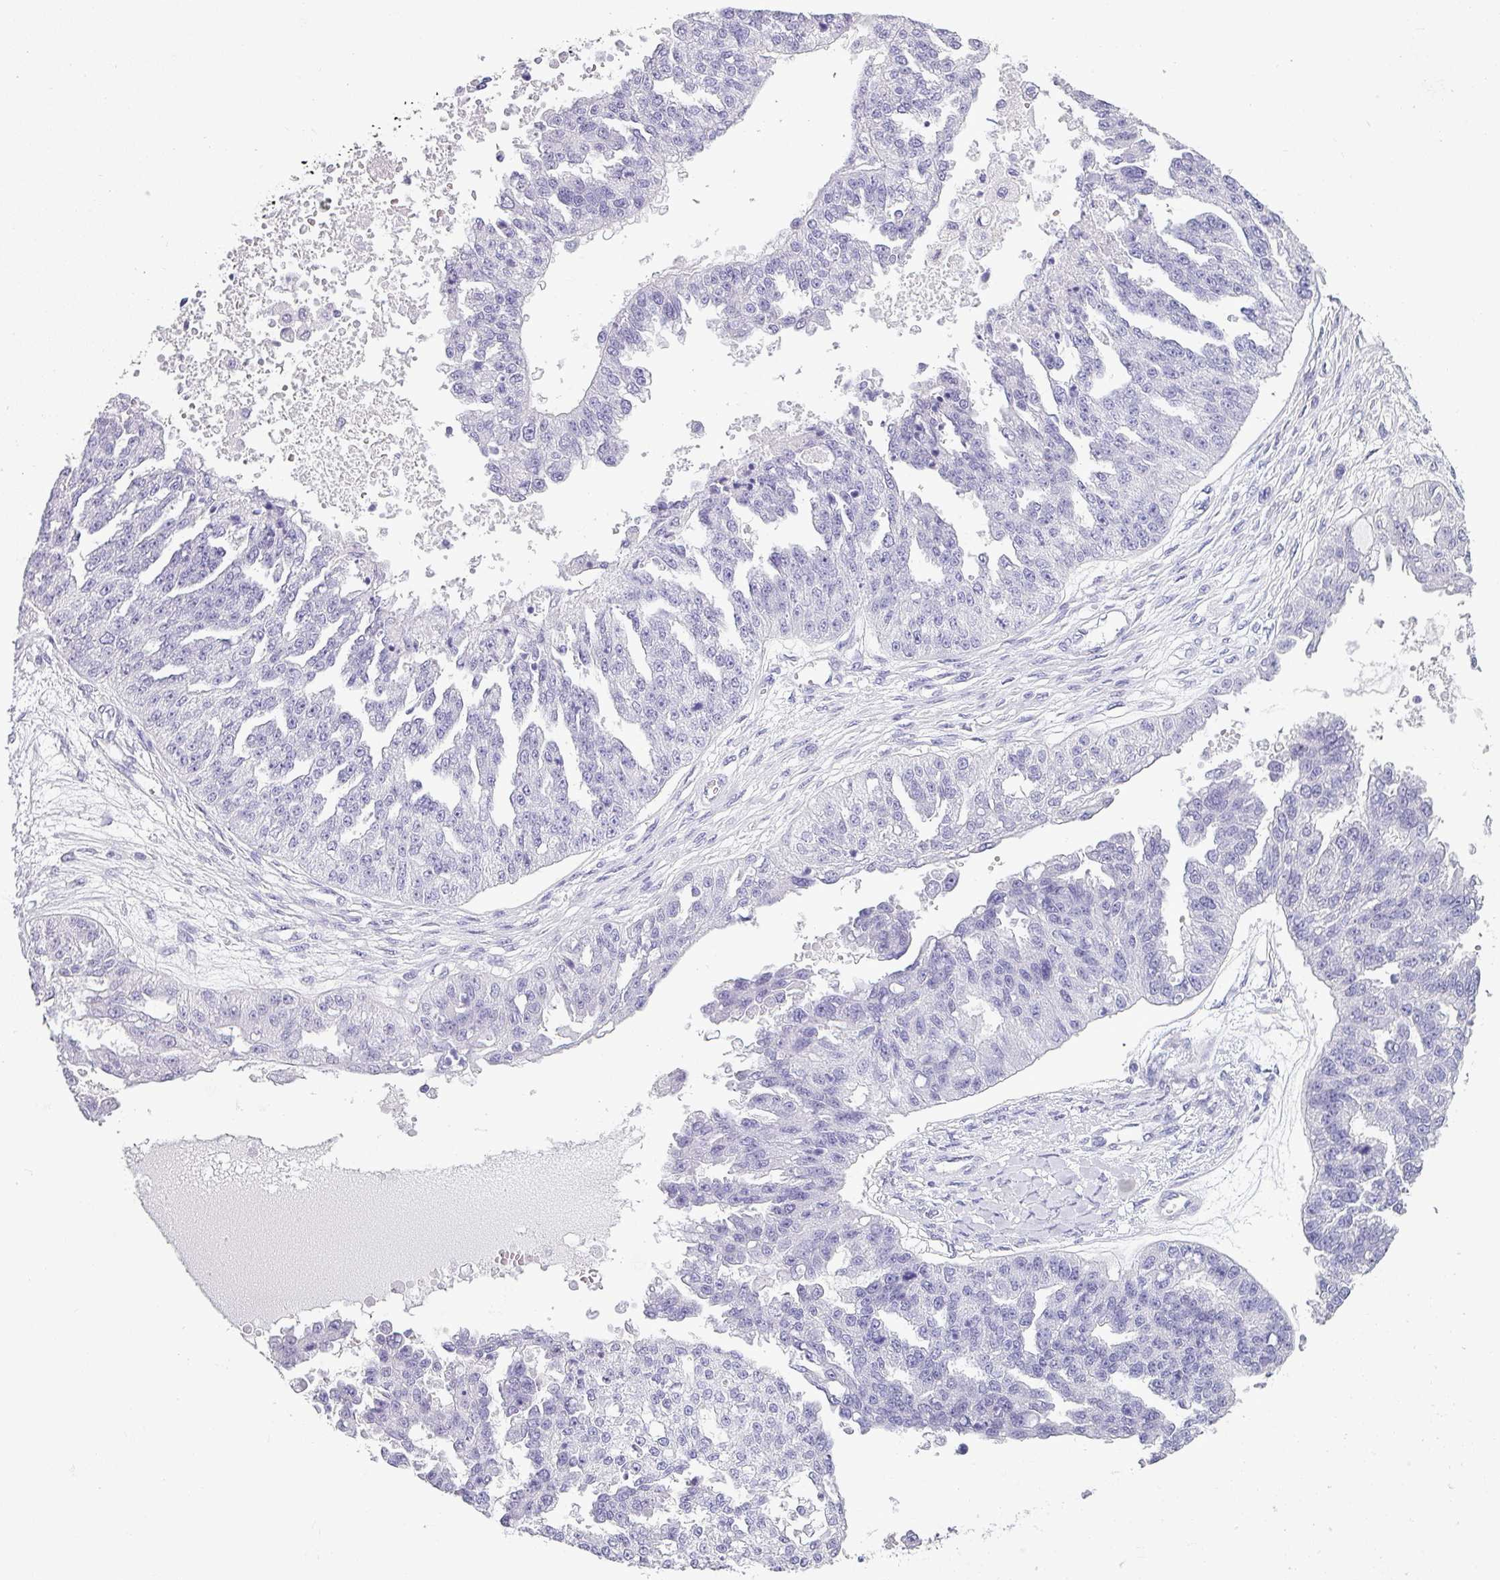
{"staining": {"intensity": "negative", "quantity": "none", "location": "none"}, "tissue": "ovarian cancer", "cell_type": "Tumor cells", "image_type": "cancer", "snomed": [{"axis": "morphology", "description": "Cystadenocarcinoma, serous, NOS"}, {"axis": "topography", "description": "Ovary"}], "caption": "Ovarian cancer stained for a protein using immunohistochemistry (IHC) shows no expression tumor cells.", "gene": "SRGAP1", "patient": {"sex": "female", "age": 58}}